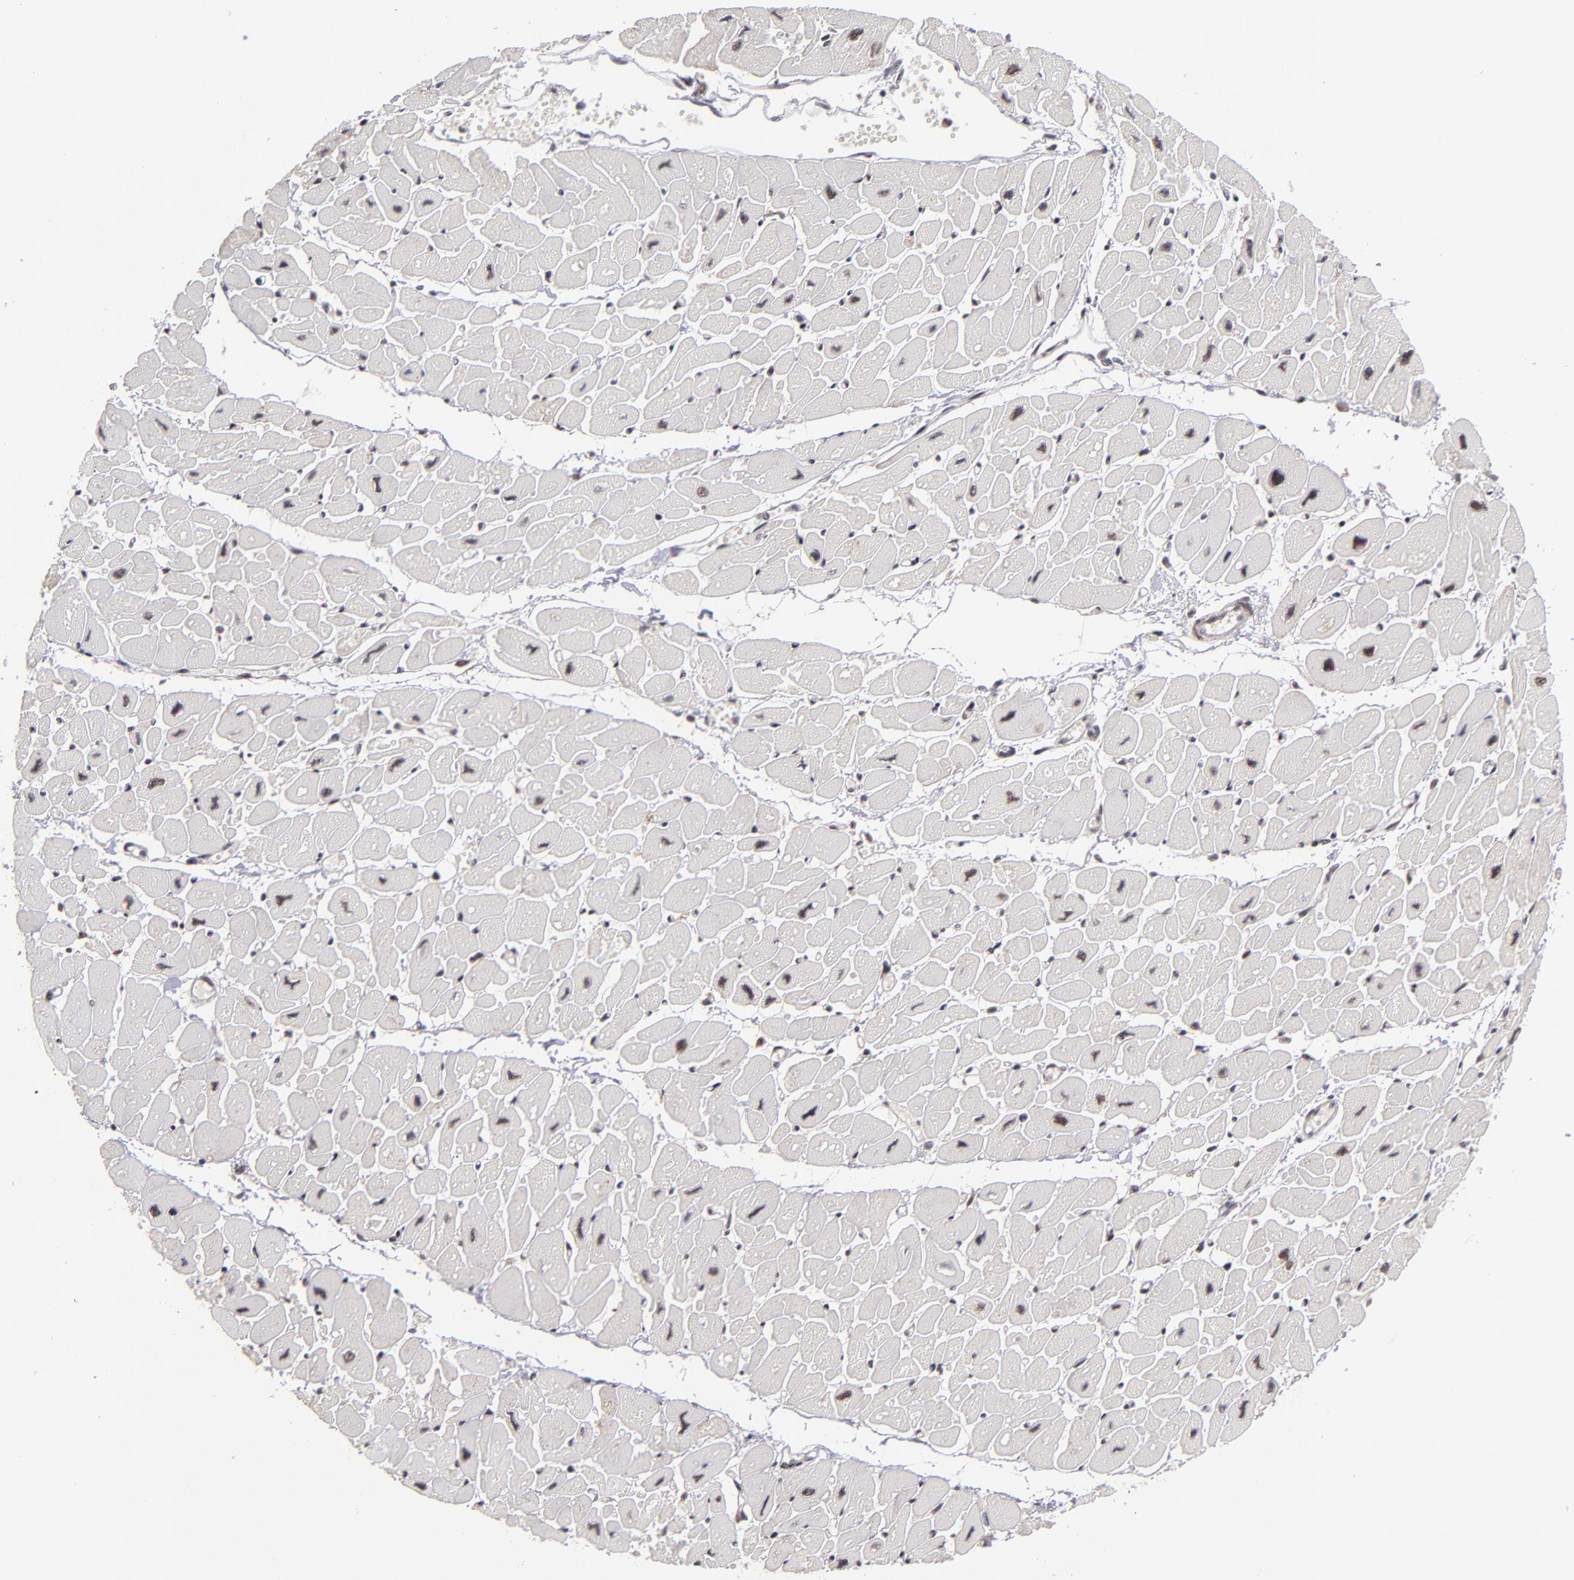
{"staining": {"intensity": "moderate", "quantity": "<25%", "location": "nuclear"}, "tissue": "heart muscle", "cell_type": "Cardiomyocytes", "image_type": "normal", "snomed": [{"axis": "morphology", "description": "Normal tissue, NOS"}, {"axis": "topography", "description": "Heart"}], "caption": "This photomicrograph demonstrates benign heart muscle stained with immunohistochemistry (IHC) to label a protein in brown. The nuclear of cardiomyocytes show moderate positivity for the protein. Nuclei are counter-stained blue.", "gene": "EP300", "patient": {"sex": "female", "age": 54}}